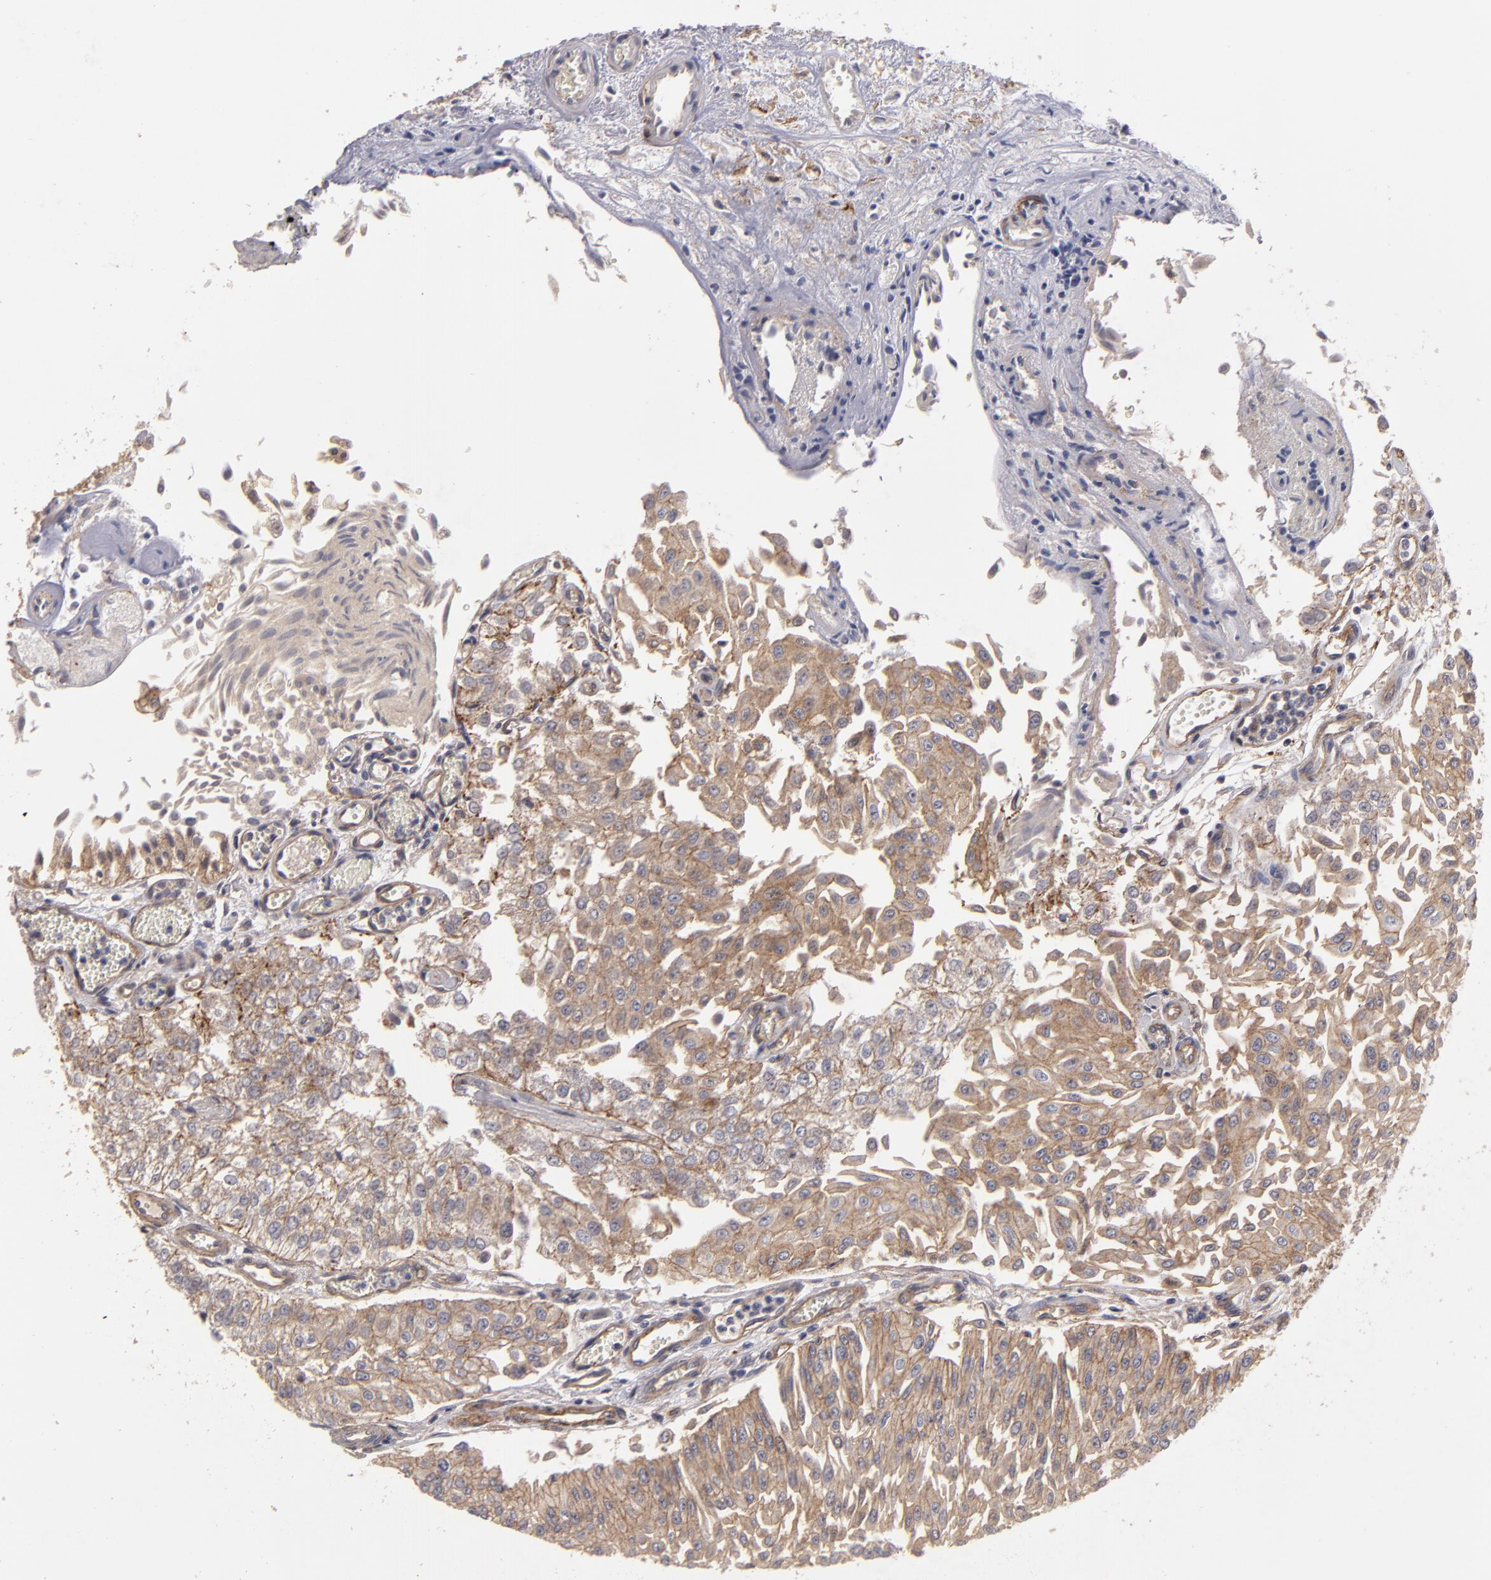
{"staining": {"intensity": "moderate", "quantity": ">75%", "location": "cytoplasmic/membranous"}, "tissue": "urothelial cancer", "cell_type": "Tumor cells", "image_type": "cancer", "snomed": [{"axis": "morphology", "description": "Urothelial carcinoma, Low grade"}, {"axis": "topography", "description": "Urinary bladder"}], "caption": "Urothelial carcinoma (low-grade) tissue reveals moderate cytoplasmic/membranous expression in approximately >75% of tumor cells", "gene": "CTSO", "patient": {"sex": "male", "age": 86}}